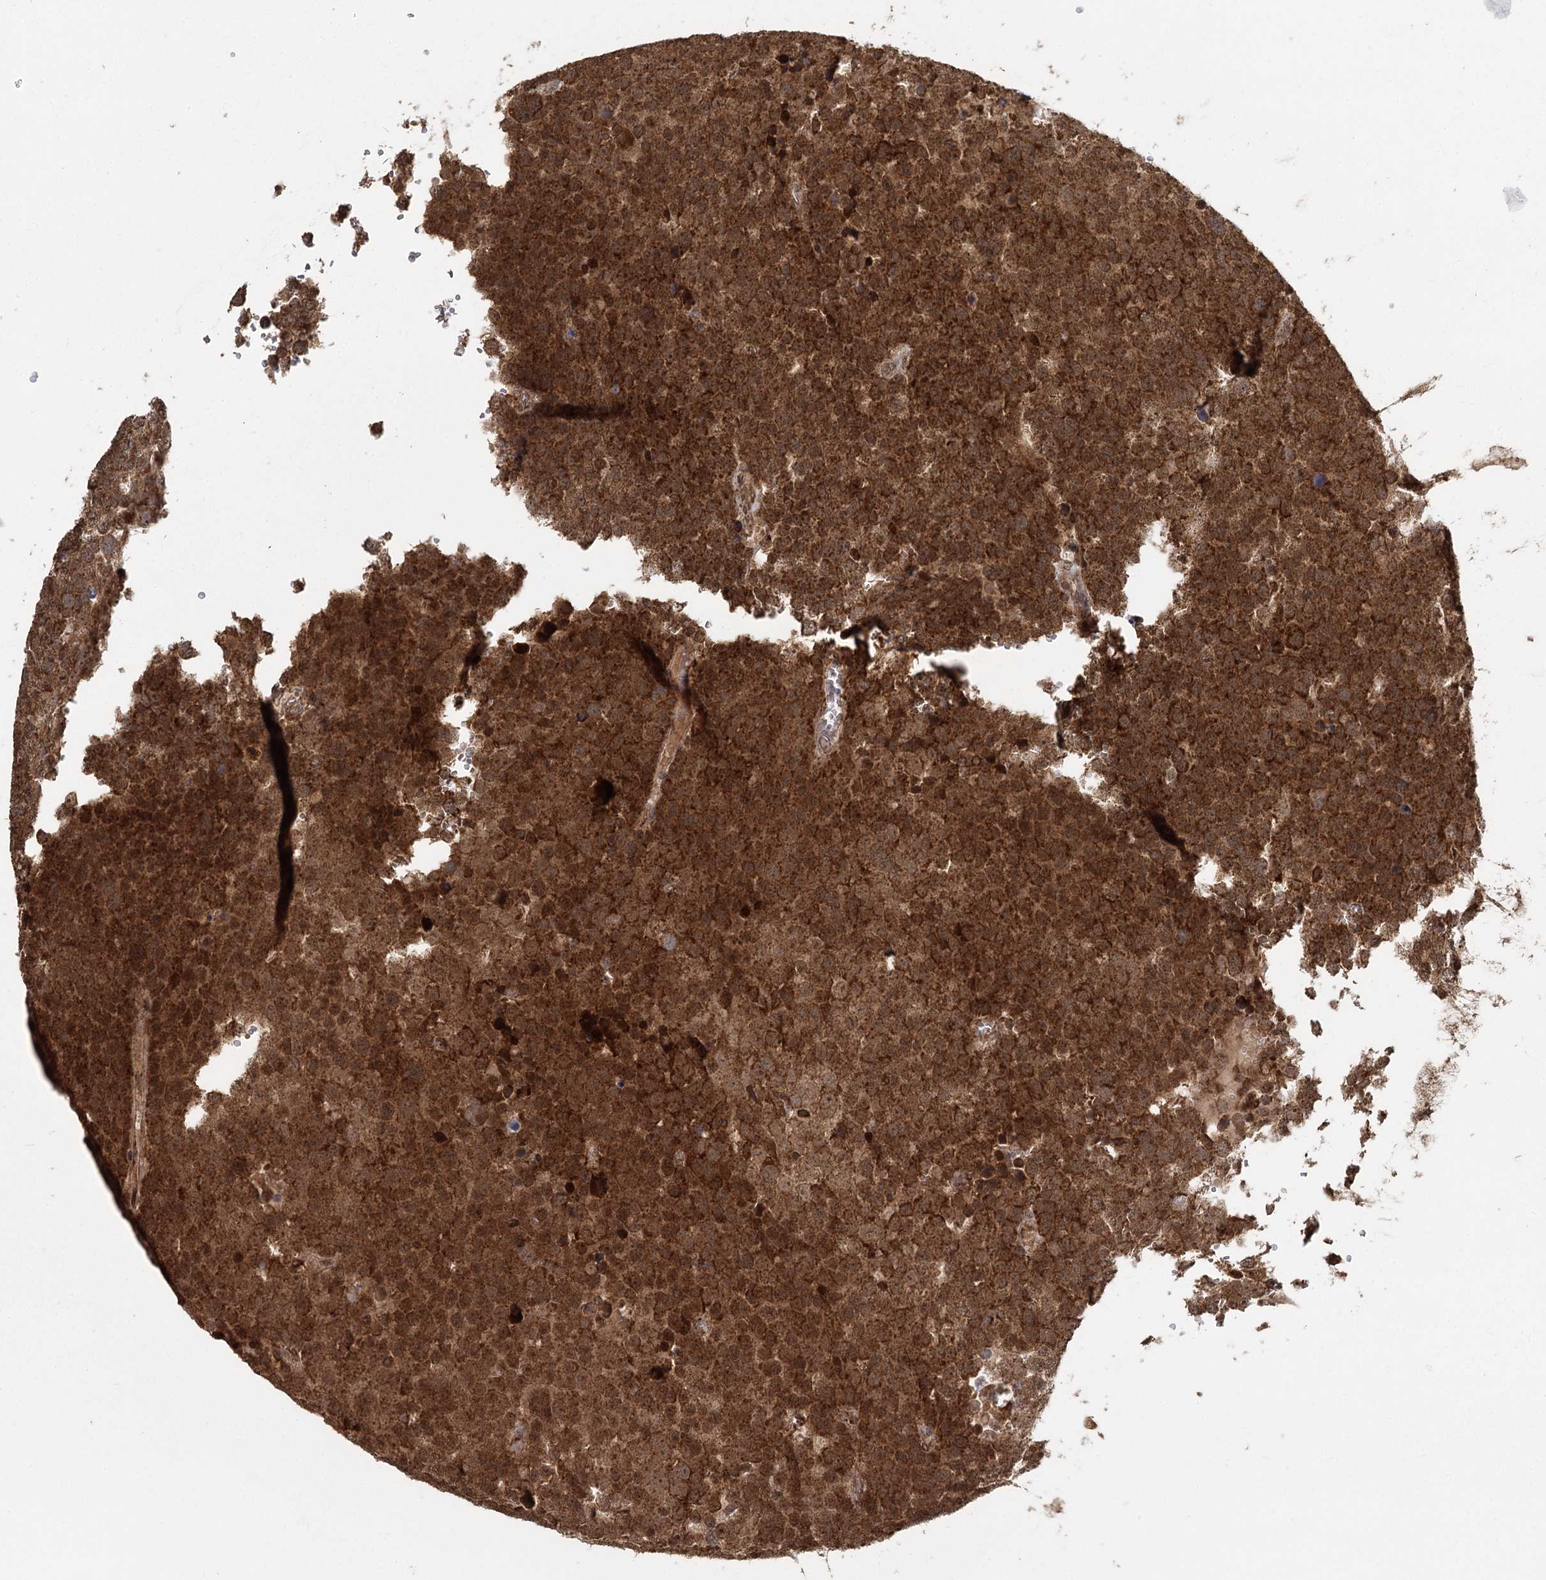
{"staining": {"intensity": "strong", "quantity": ">75%", "location": "cytoplasmic/membranous,nuclear"}, "tissue": "testis cancer", "cell_type": "Tumor cells", "image_type": "cancer", "snomed": [{"axis": "morphology", "description": "Seminoma, NOS"}, {"axis": "topography", "description": "Testis"}], "caption": "Human testis cancer (seminoma) stained with a brown dye reveals strong cytoplasmic/membranous and nuclear positive expression in about >75% of tumor cells.", "gene": "MICU1", "patient": {"sex": "male", "age": 71}}